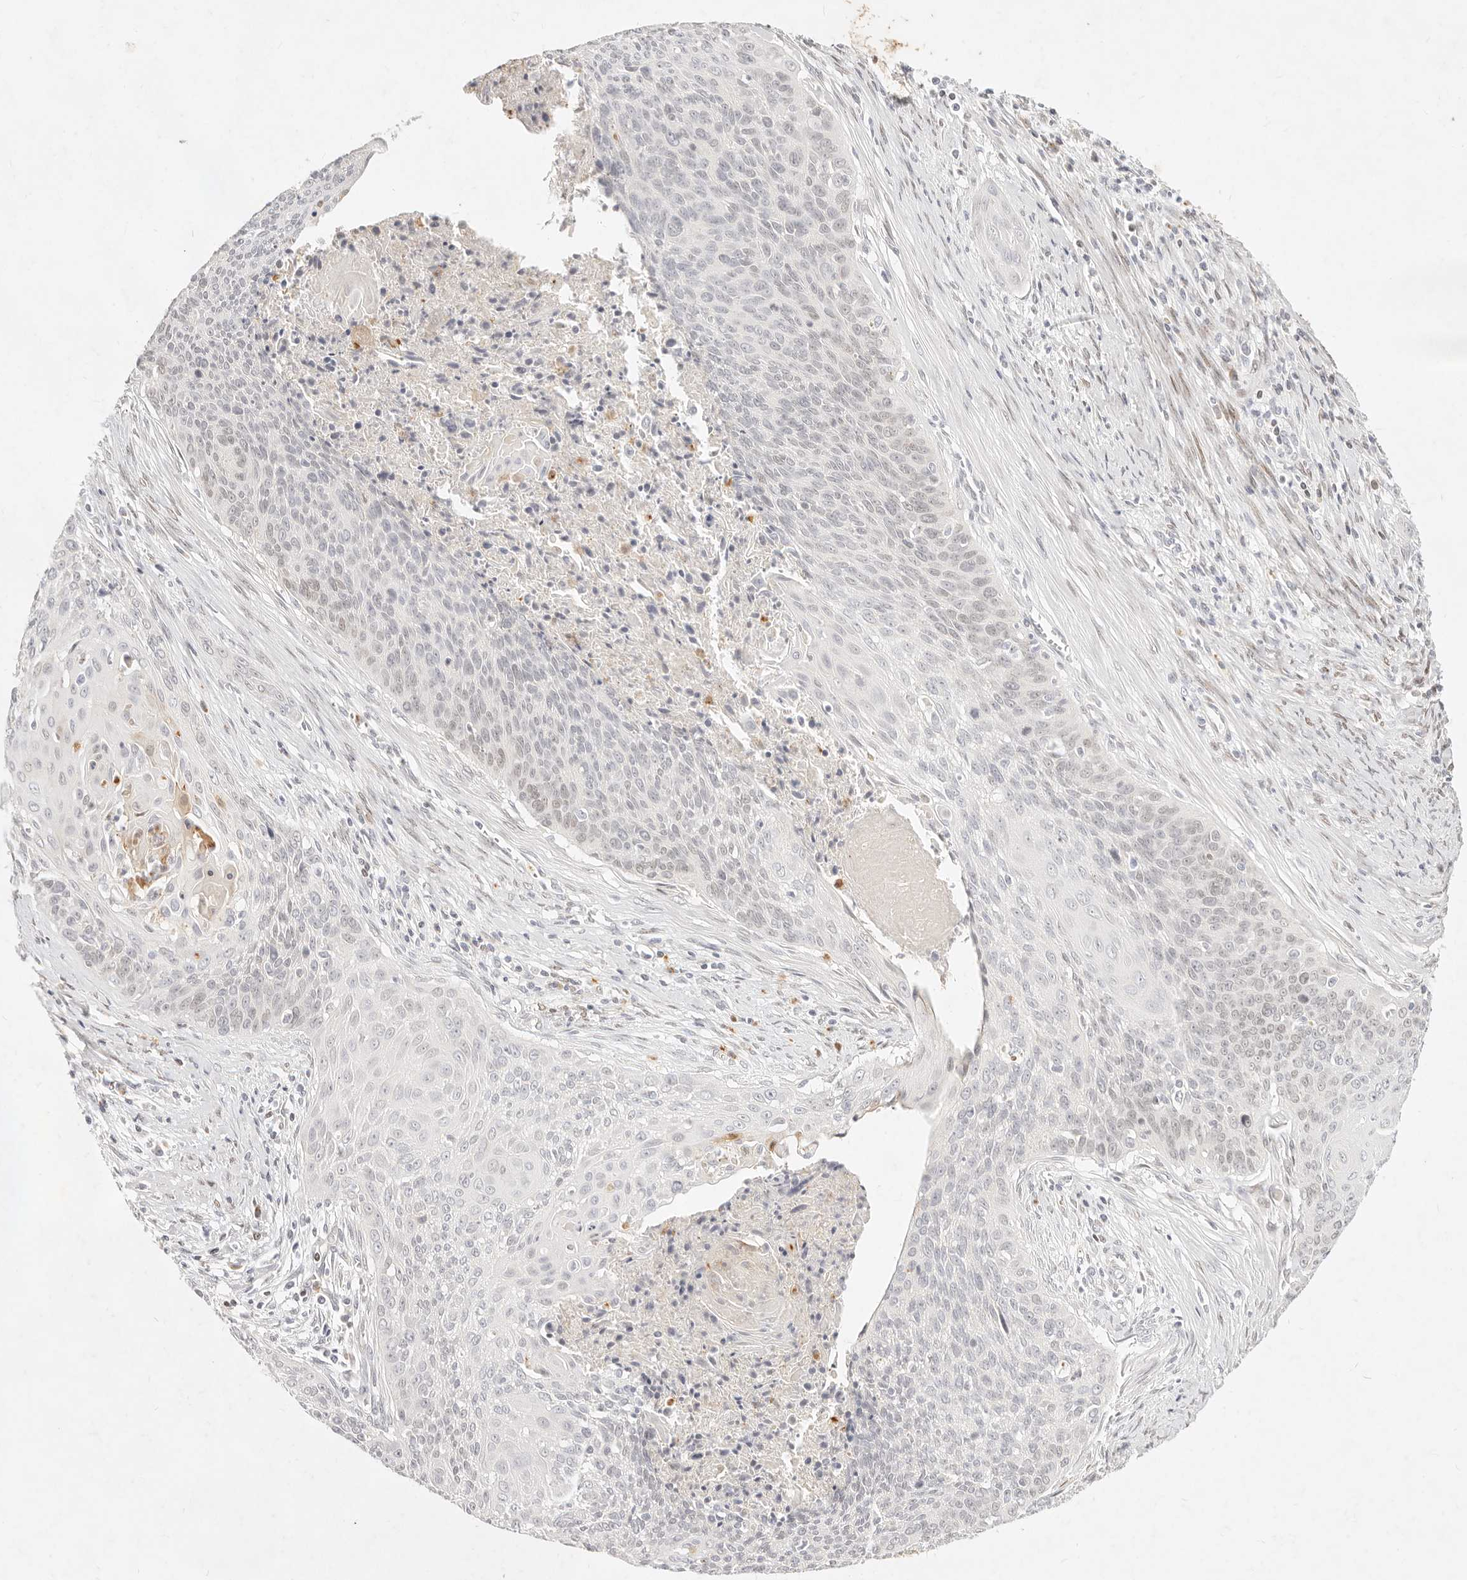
{"staining": {"intensity": "negative", "quantity": "none", "location": "none"}, "tissue": "cervical cancer", "cell_type": "Tumor cells", "image_type": "cancer", "snomed": [{"axis": "morphology", "description": "Squamous cell carcinoma, NOS"}, {"axis": "topography", "description": "Cervix"}], "caption": "IHC micrograph of human cervical cancer (squamous cell carcinoma) stained for a protein (brown), which exhibits no expression in tumor cells. (Immunohistochemistry (ihc), brightfield microscopy, high magnification).", "gene": "ASCL3", "patient": {"sex": "female", "age": 55}}